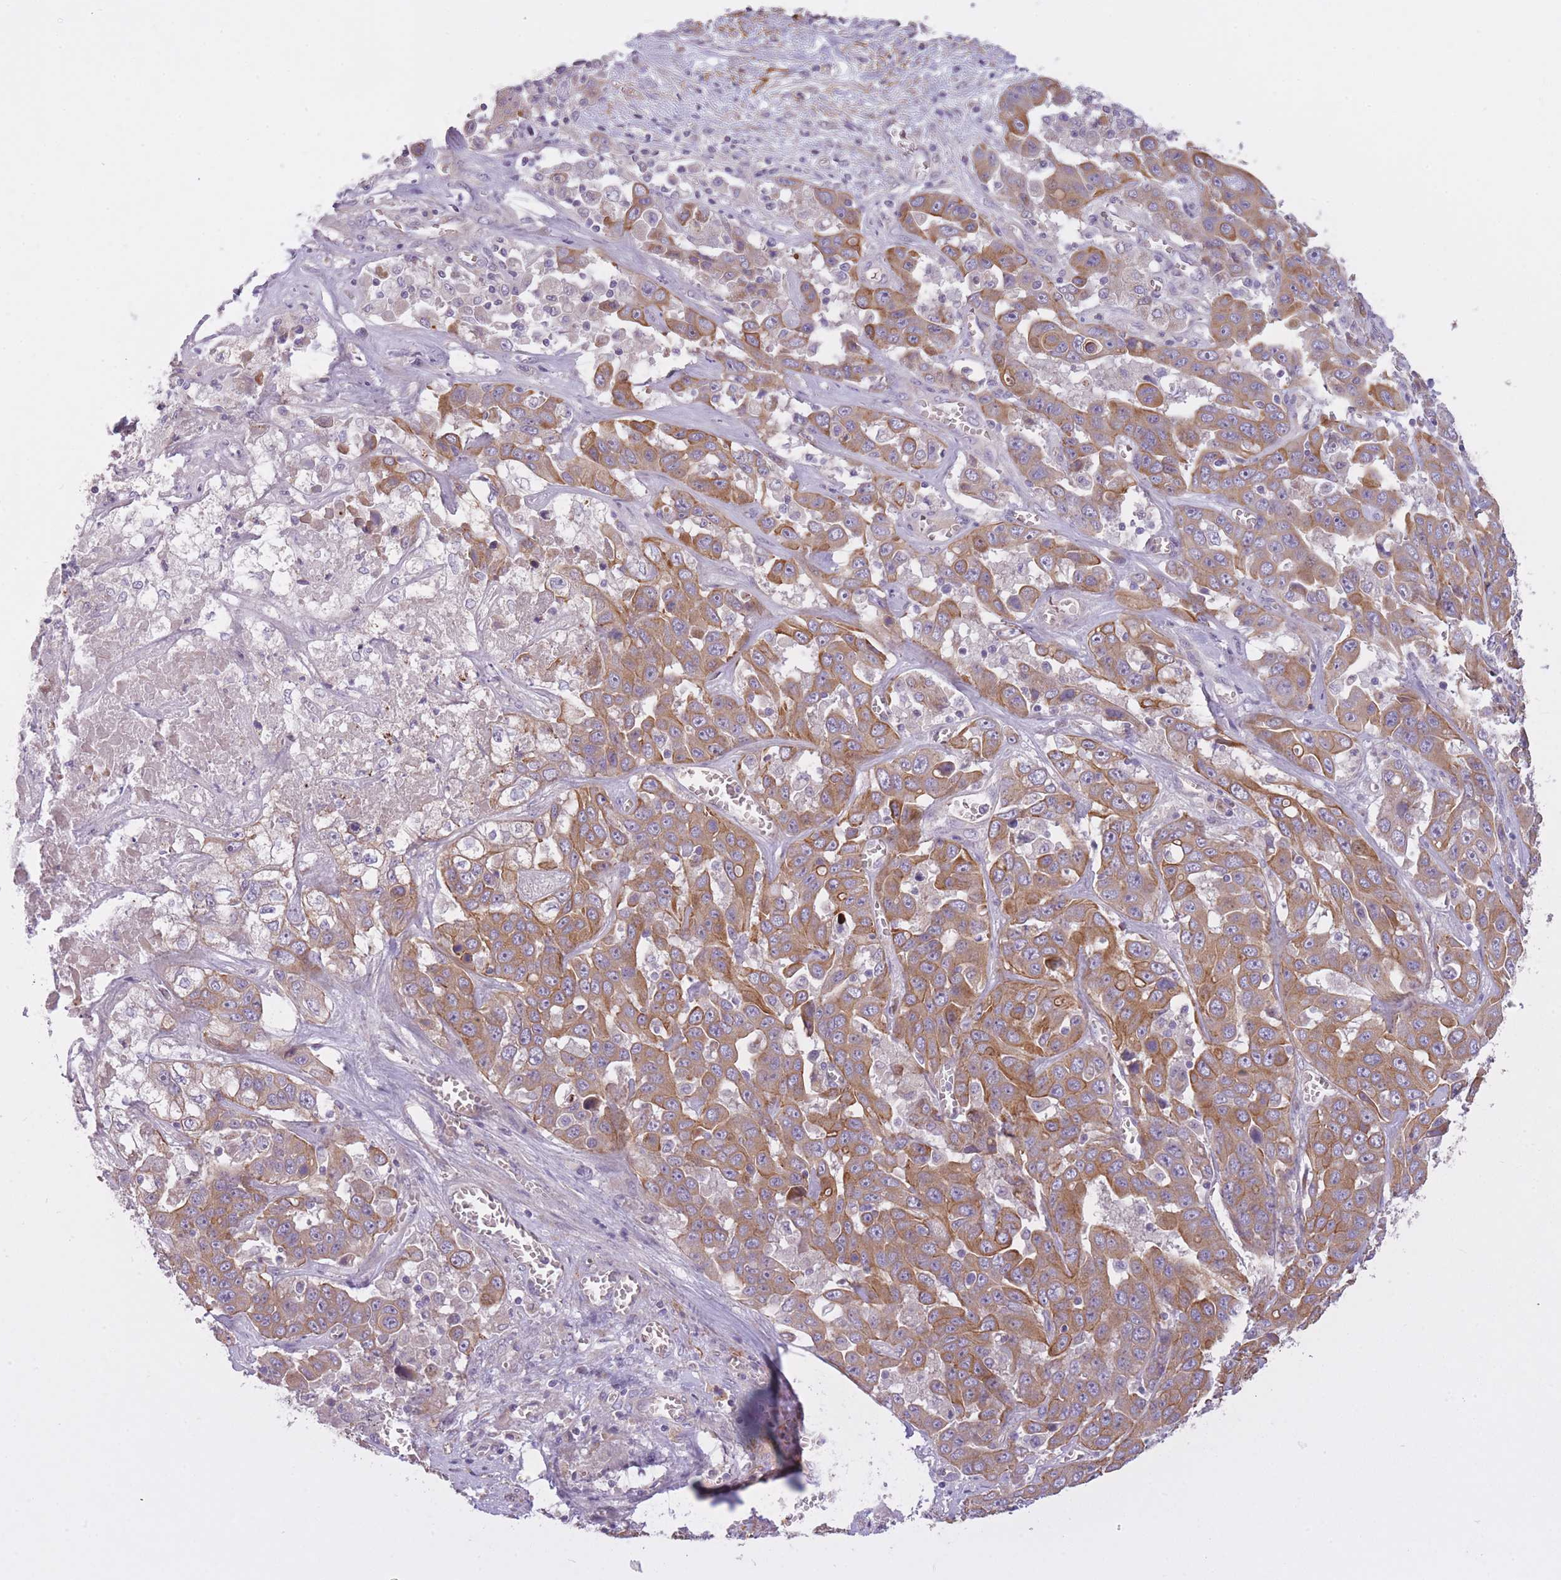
{"staining": {"intensity": "moderate", "quantity": ">75%", "location": "cytoplasmic/membranous"}, "tissue": "liver cancer", "cell_type": "Tumor cells", "image_type": "cancer", "snomed": [{"axis": "morphology", "description": "Cholangiocarcinoma"}, {"axis": "topography", "description": "Liver"}], "caption": "Moderate cytoplasmic/membranous positivity is seen in about >75% of tumor cells in liver cancer (cholangiocarcinoma). The staining was performed using DAB (3,3'-diaminobenzidine) to visualize the protein expression in brown, while the nuclei were stained in blue with hematoxylin (Magnification: 20x).", "gene": "REV1", "patient": {"sex": "female", "age": 52}}